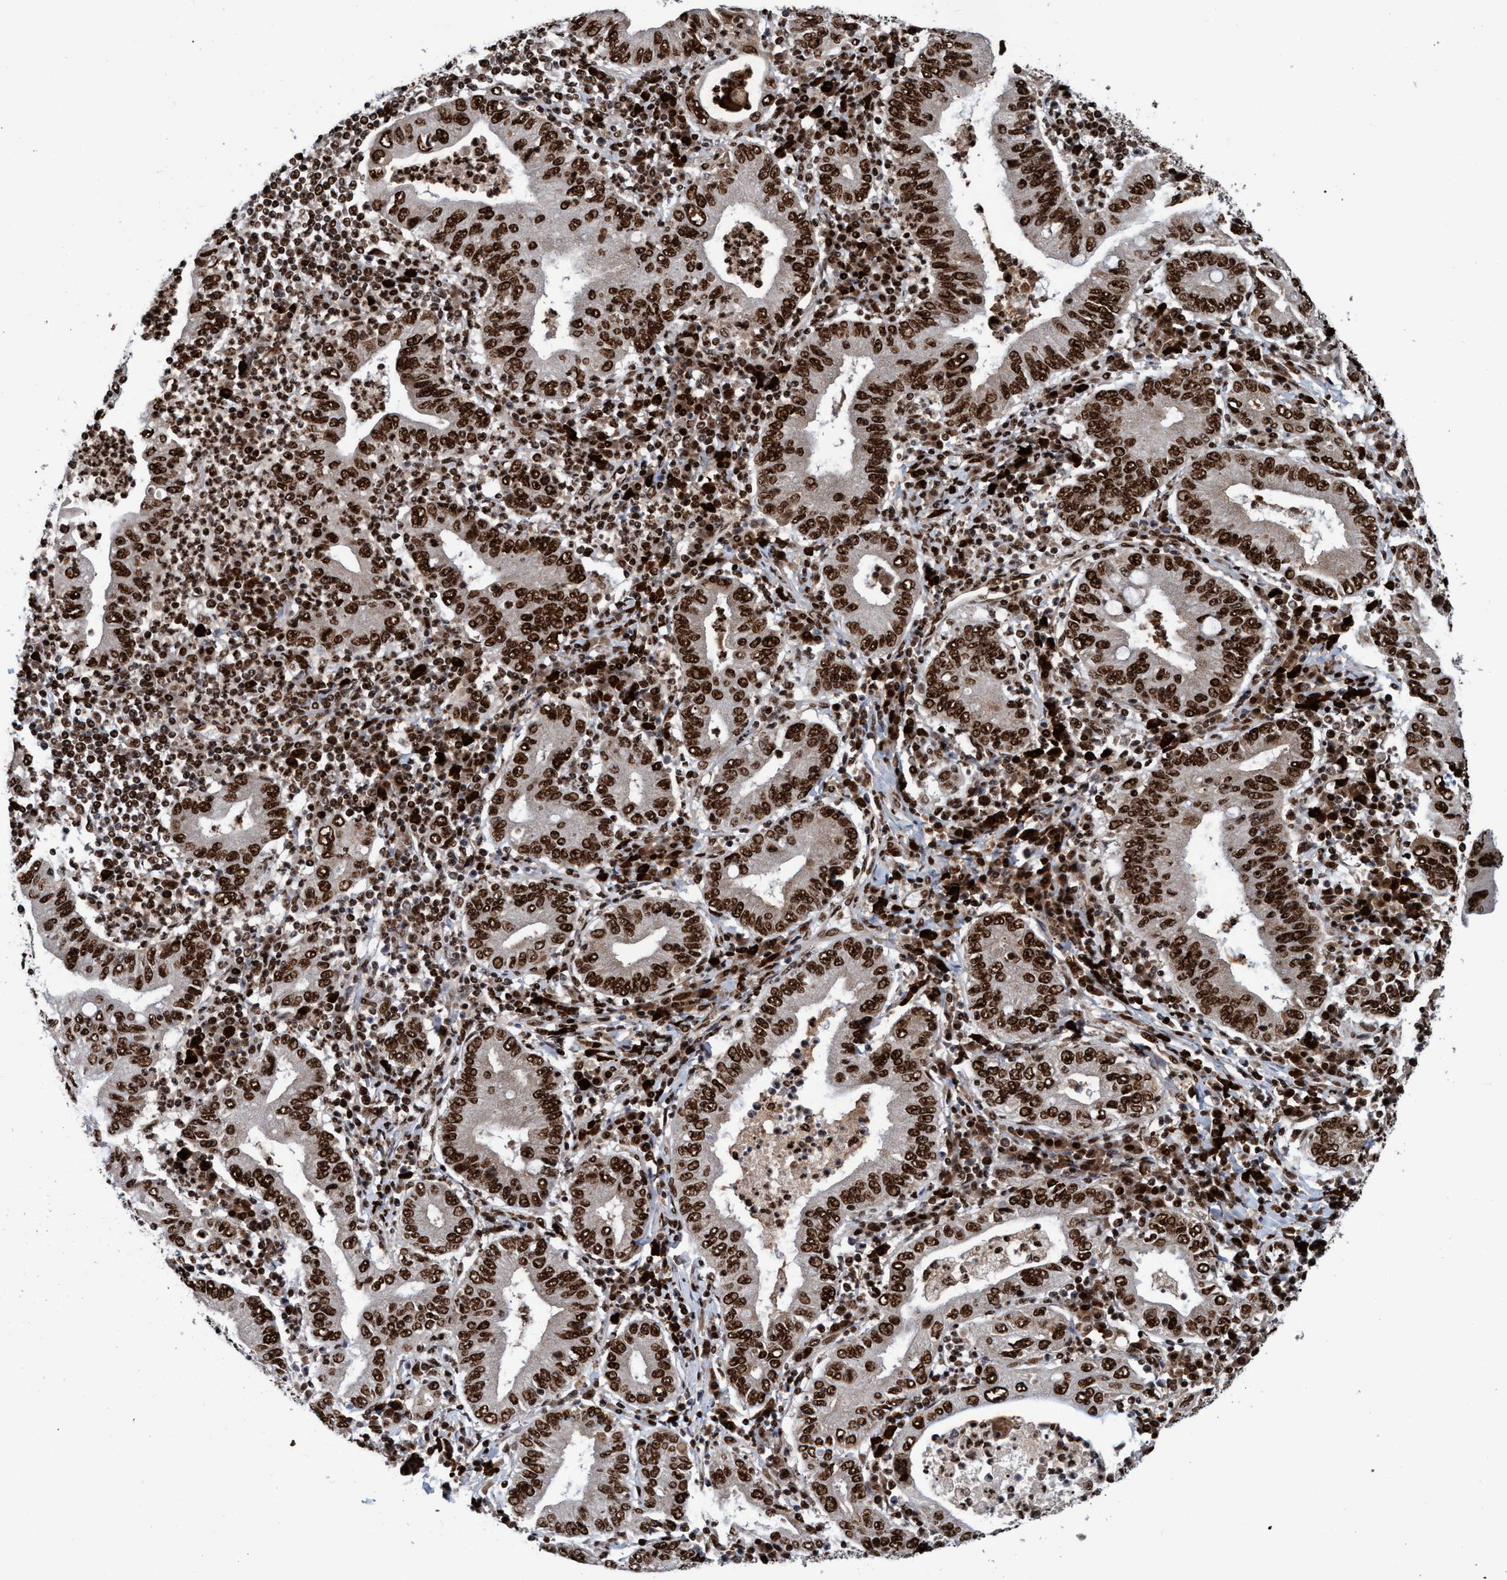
{"staining": {"intensity": "strong", "quantity": ">75%", "location": "nuclear"}, "tissue": "stomach cancer", "cell_type": "Tumor cells", "image_type": "cancer", "snomed": [{"axis": "morphology", "description": "Normal tissue, NOS"}, {"axis": "morphology", "description": "Adenocarcinoma, NOS"}, {"axis": "topography", "description": "Esophagus"}, {"axis": "topography", "description": "Stomach, upper"}, {"axis": "topography", "description": "Peripheral nerve tissue"}], "caption": "Immunohistochemistry (DAB) staining of adenocarcinoma (stomach) exhibits strong nuclear protein positivity in about >75% of tumor cells. The protein of interest is stained brown, and the nuclei are stained in blue (DAB IHC with brightfield microscopy, high magnification).", "gene": "TOPBP1", "patient": {"sex": "male", "age": 62}}